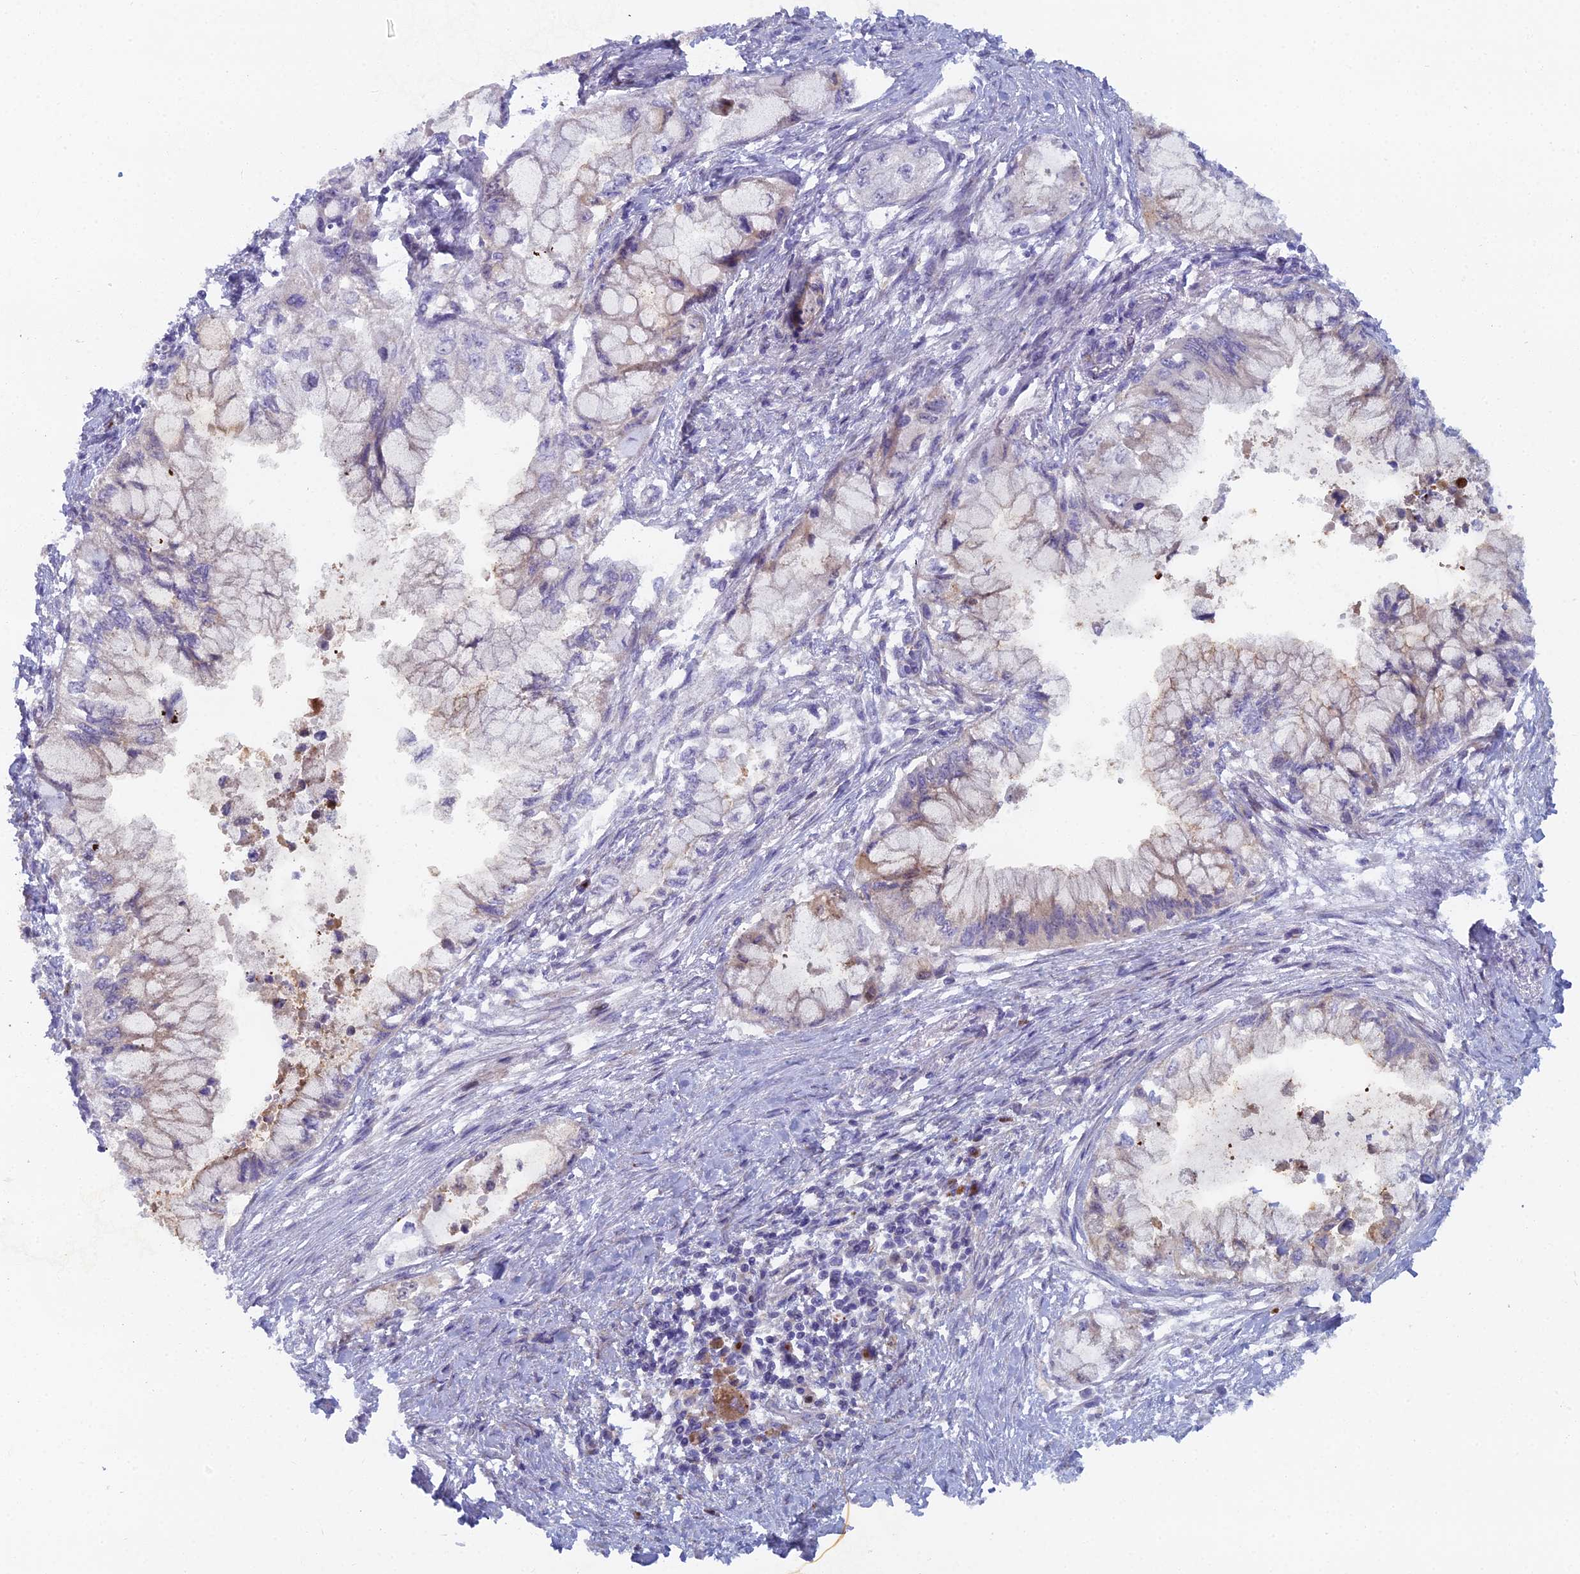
{"staining": {"intensity": "negative", "quantity": "none", "location": "none"}, "tissue": "pancreatic cancer", "cell_type": "Tumor cells", "image_type": "cancer", "snomed": [{"axis": "morphology", "description": "Adenocarcinoma, NOS"}, {"axis": "topography", "description": "Pancreas"}], "caption": "This is an immunohistochemistry (IHC) histopathology image of human pancreatic adenocarcinoma. There is no expression in tumor cells.", "gene": "B9D2", "patient": {"sex": "male", "age": 48}}